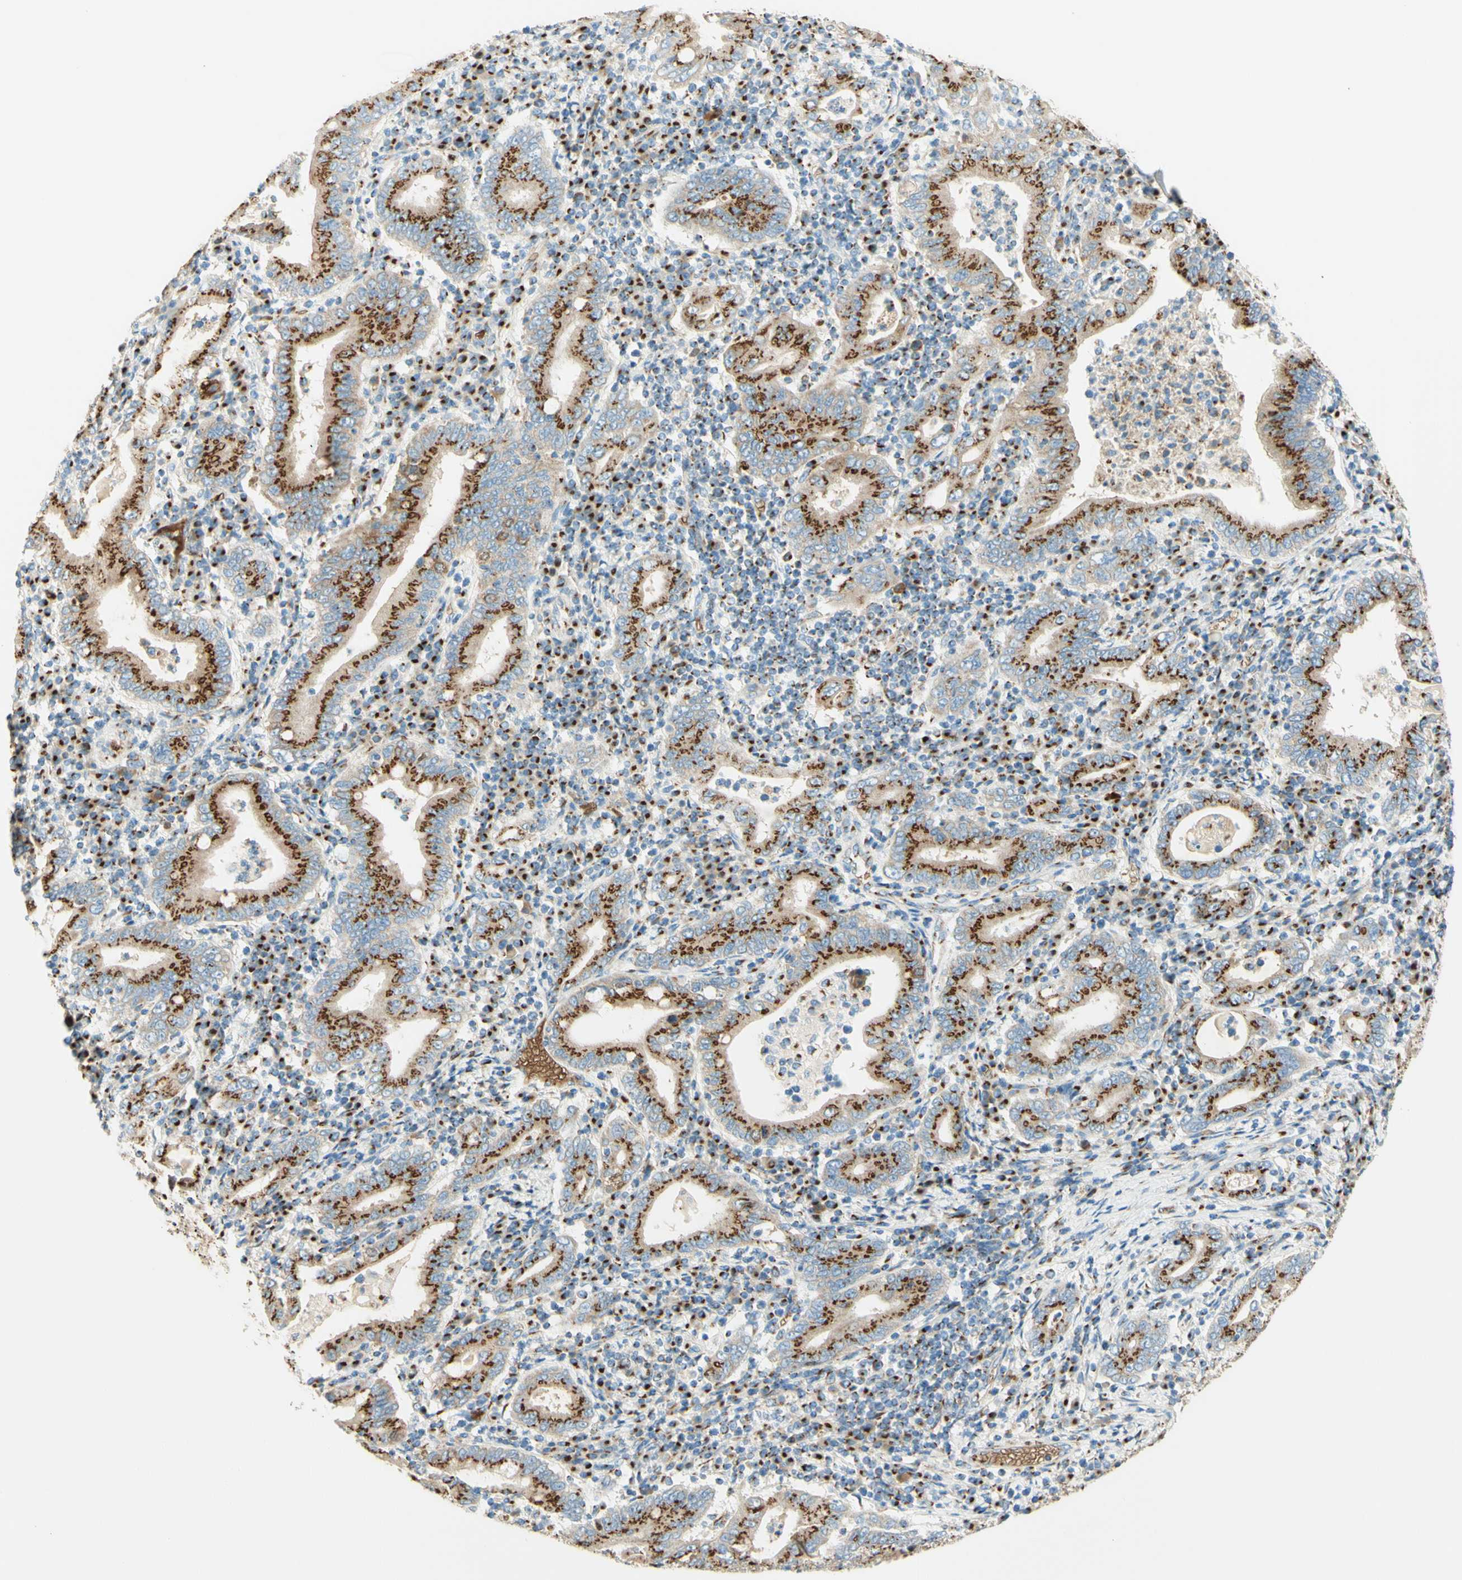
{"staining": {"intensity": "strong", "quantity": ">75%", "location": "cytoplasmic/membranous"}, "tissue": "stomach cancer", "cell_type": "Tumor cells", "image_type": "cancer", "snomed": [{"axis": "morphology", "description": "Normal tissue, NOS"}, {"axis": "morphology", "description": "Adenocarcinoma, NOS"}, {"axis": "topography", "description": "Esophagus"}, {"axis": "topography", "description": "Stomach, upper"}, {"axis": "topography", "description": "Peripheral nerve tissue"}], "caption": "A brown stain labels strong cytoplasmic/membranous expression of a protein in human stomach adenocarcinoma tumor cells. (Stains: DAB (3,3'-diaminobenzidine) in brown, nuclei in blue, Microscopy: brightfield microscopy at high magnification).", "gene": "GOLGB1", "patient": {"sex": "male", "age": 62}}